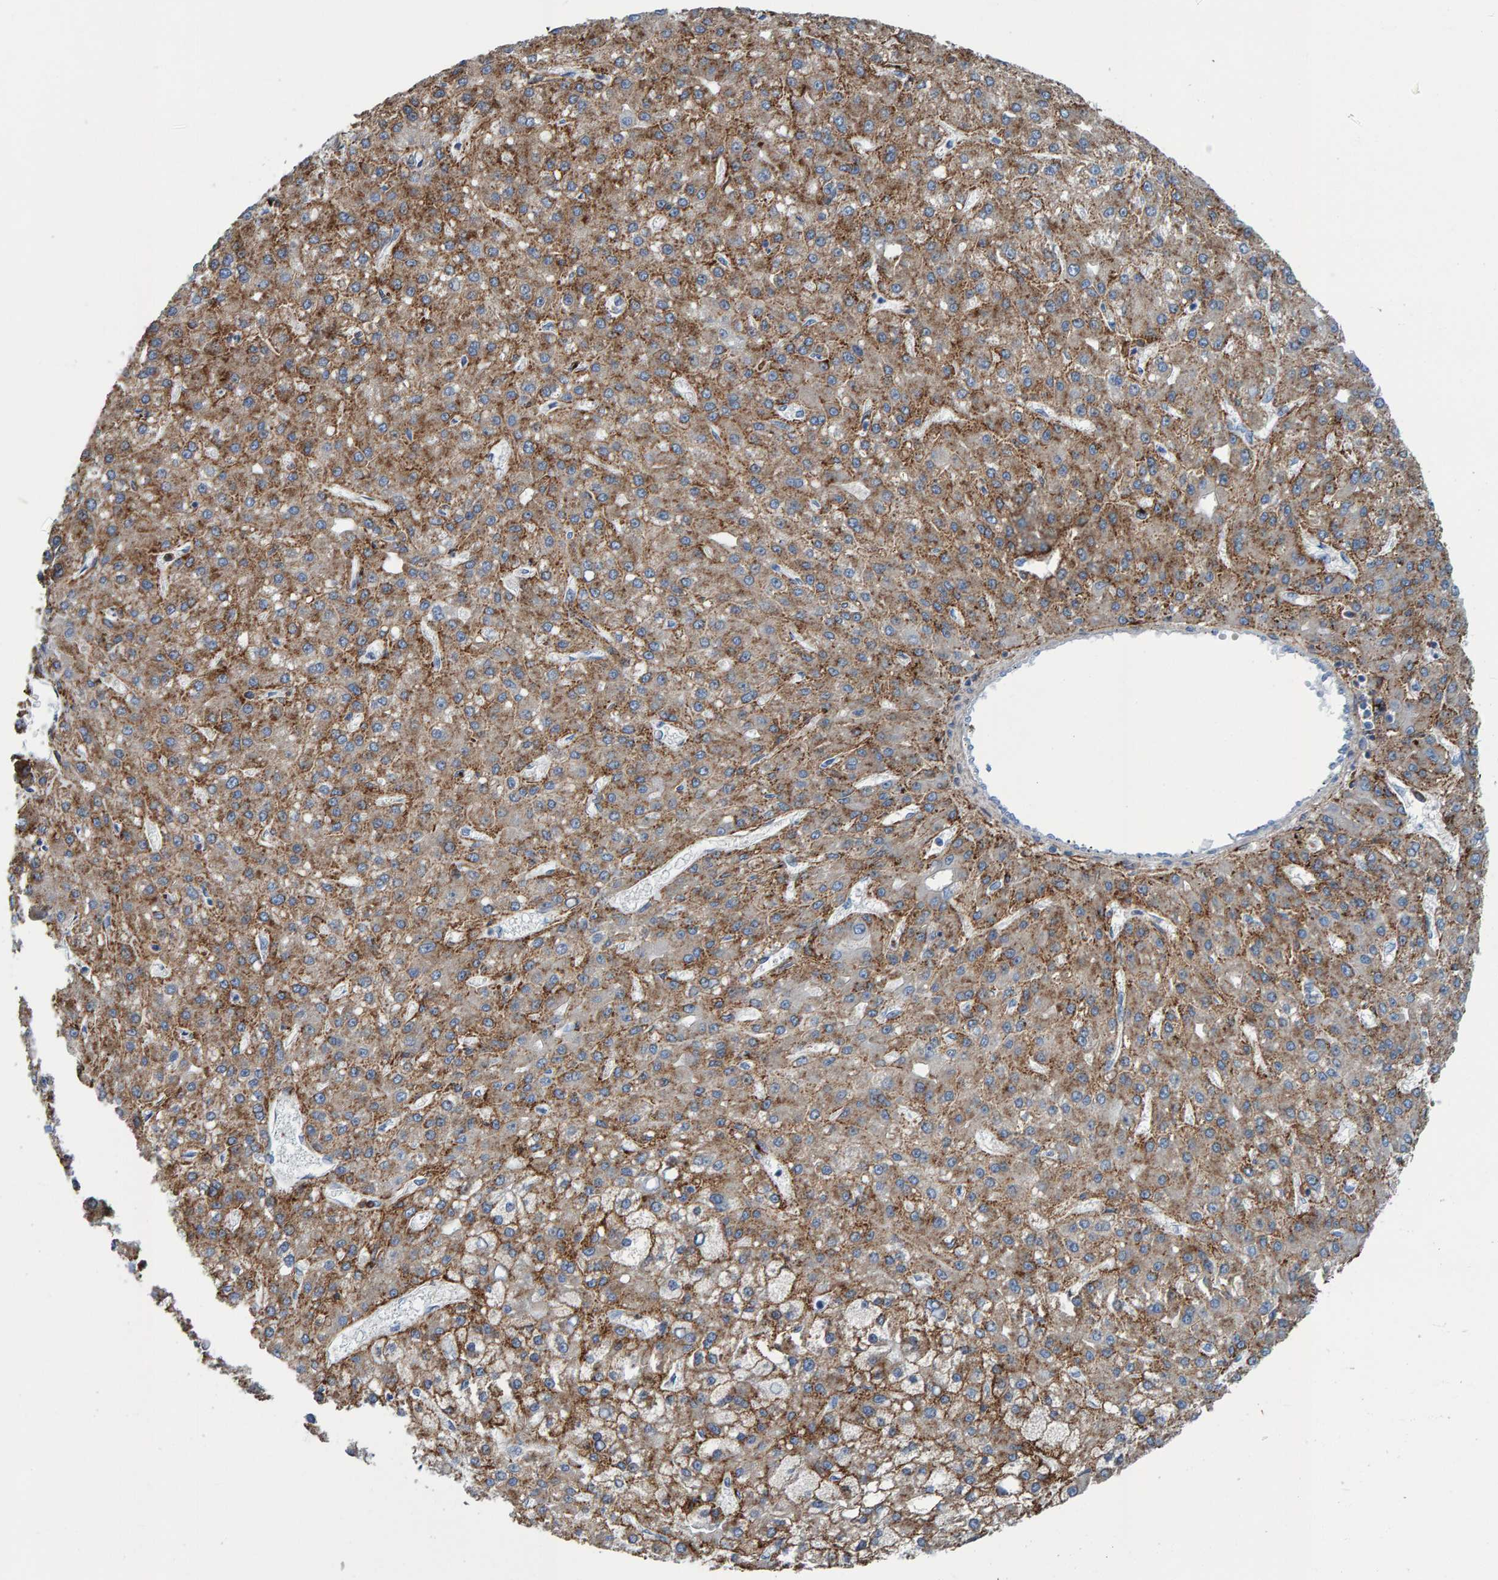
{"staining": {"intensity": "moderate", "quantity": ">75%", "location": "cytoplasmic/membranous"}, "tissue": "liver cancer", "cell_type": "Tumor cells", "image_type": "cancer", "snomed": [{"axis": "morphology", "description": "Carcinoma, Hepatocellular, NOS"}, {"axis": "topography", "description": "Liver"}], "caption": "Liver cancer (hepatocellular carcinoma) tissue reveals moderate cytoplasmic/membranous staining in about >75% of tumor cells, visualized by immunohistochemistry.", "gene": "LRP1", "patient": {"sex": "male", "age": 67}}